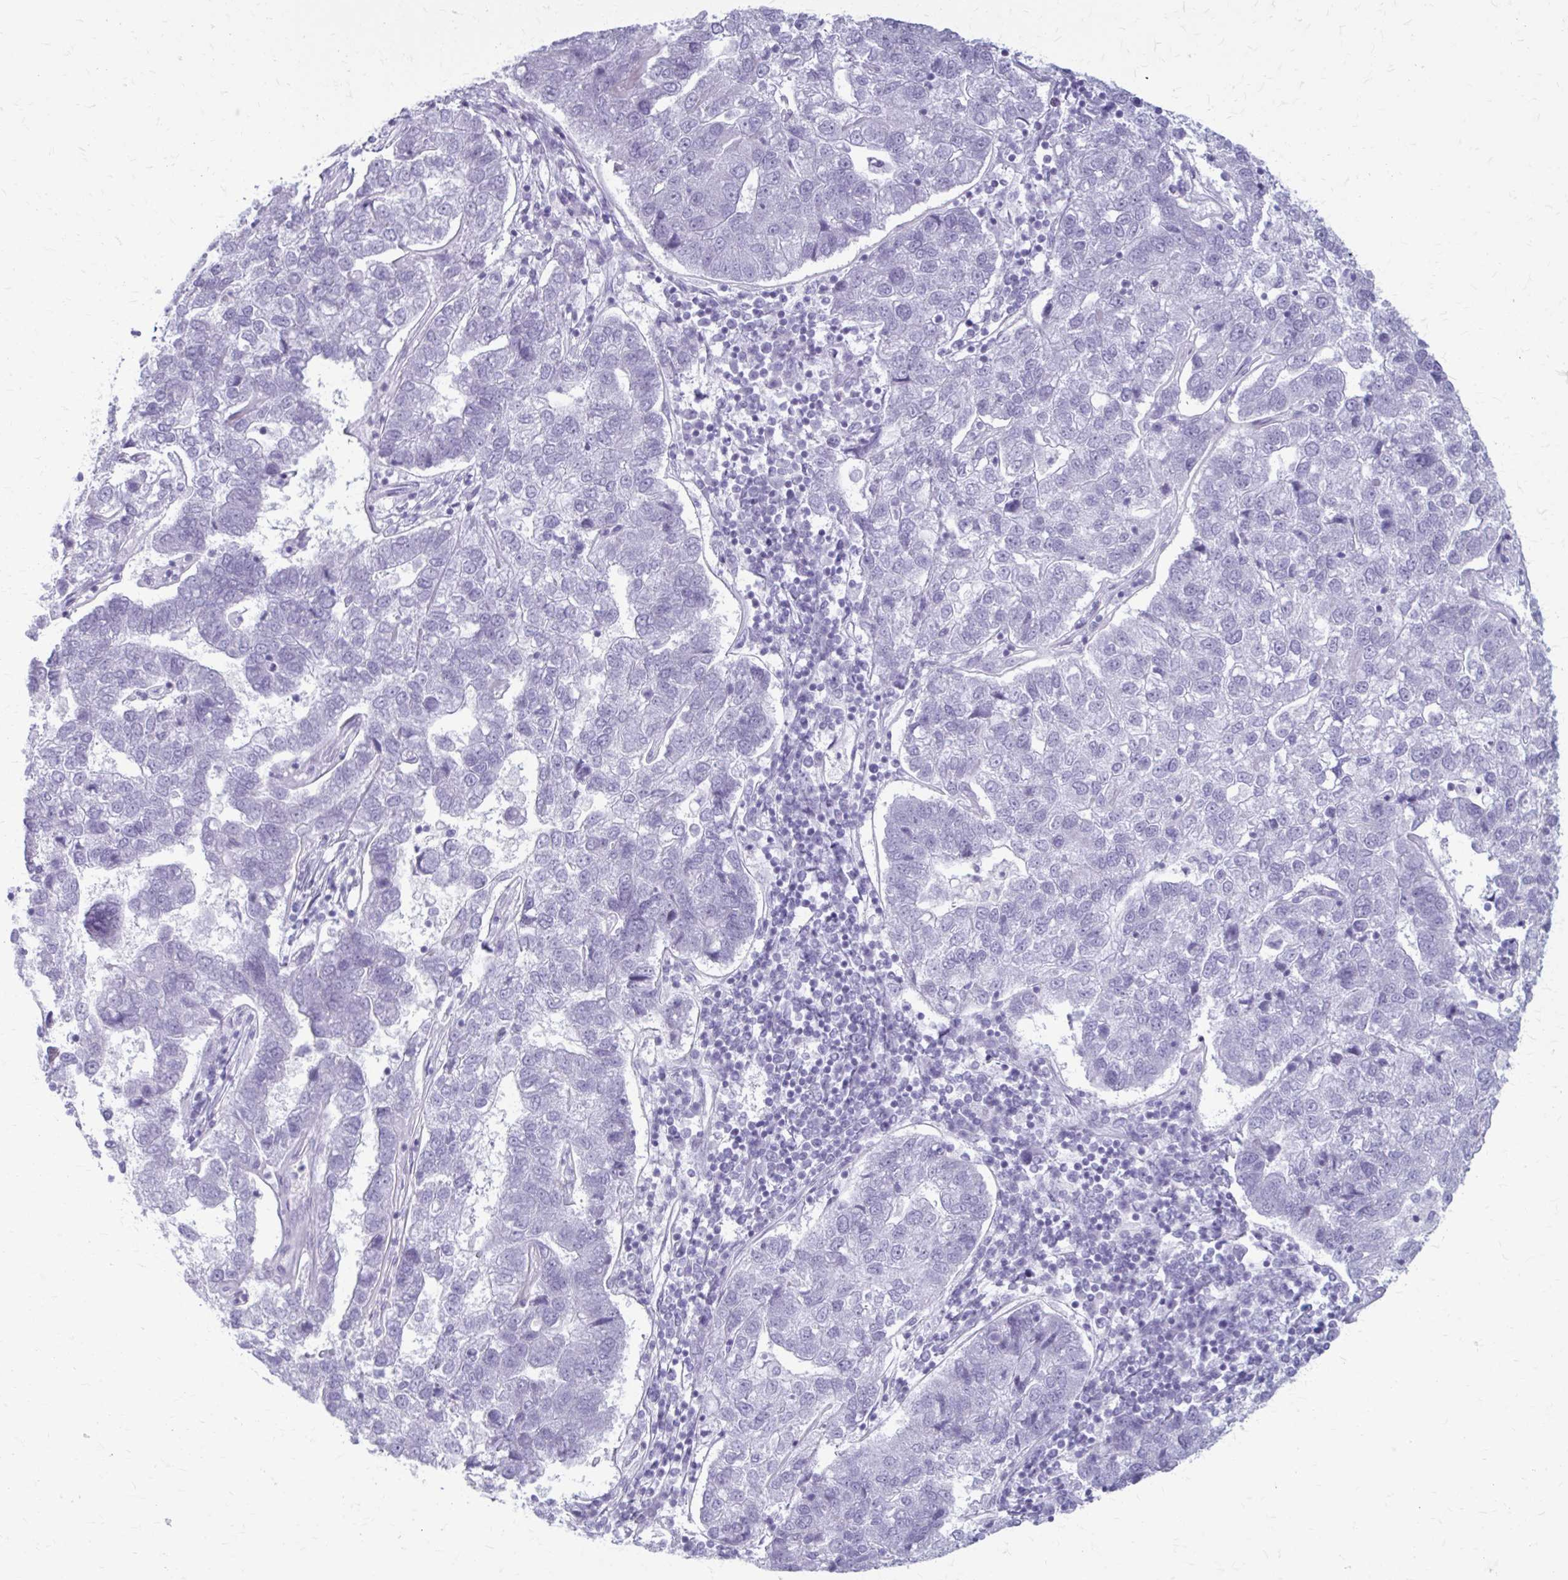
{"staining": {"intensity": "negative", "quantity": "none", "location": "none"}, "tissue": "pancreatic cancer", "cell_type": "Tumor cells", "image_type": "cancer", "snomed": [{"axis": "morphology", "description": "Adenocarcinoma, NOS"}, {"axis": "topography", "description": "Pancreas"}], "caption": "High power microscopy histopathology image of an immunohistochemistry micrograph of pancreatic cancer (adenocarcinoma), revealing no significant positivity in tumor cells. (DAB immunohistochemistry (IHC) with hematoxylin counter stain).", "gene": "KRT5", "patient": {"sex": "female", "age": 61}}